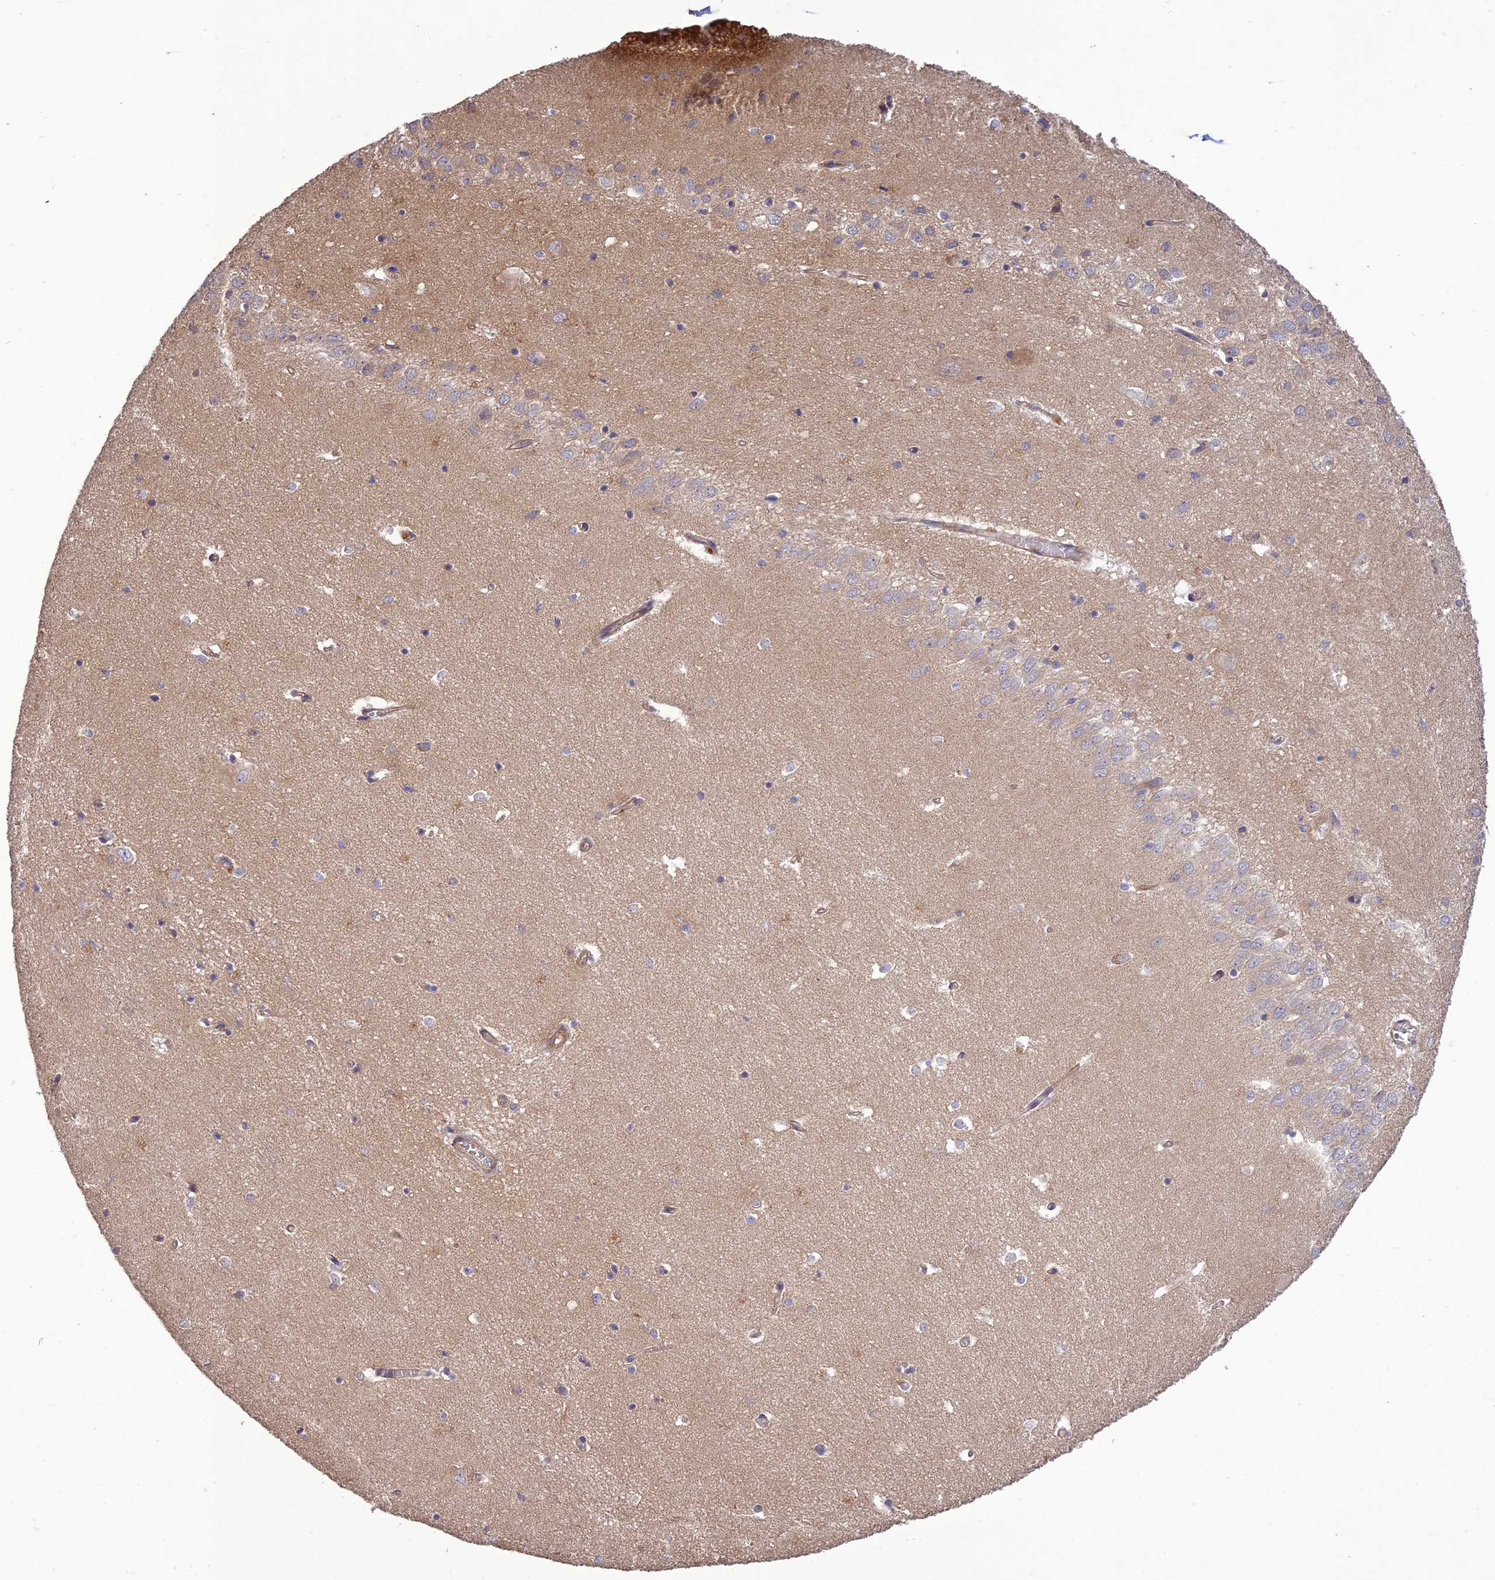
{"staining": {"intensity": "weak", "quantity": "<25%", "location": "cytoplasmic/membranous"}, "tissue": "hippocampus", "cell_type": "Glial cells", "image_type": "normal", "snomed": [{"axis": "morphology", "description": "Normal tissue, NOS"}, {"axis": "topography", "description": "Hippocampus"}], "caption": "The image shows no staining of glial cells in normal hippocampus. Brightfield microscopy of IHC stained with DAB (brown) and hematoxylin (blue), captured at high magnification.", "gene": "TMEM131L", "patient": {"sex": "female", "age": 64}}